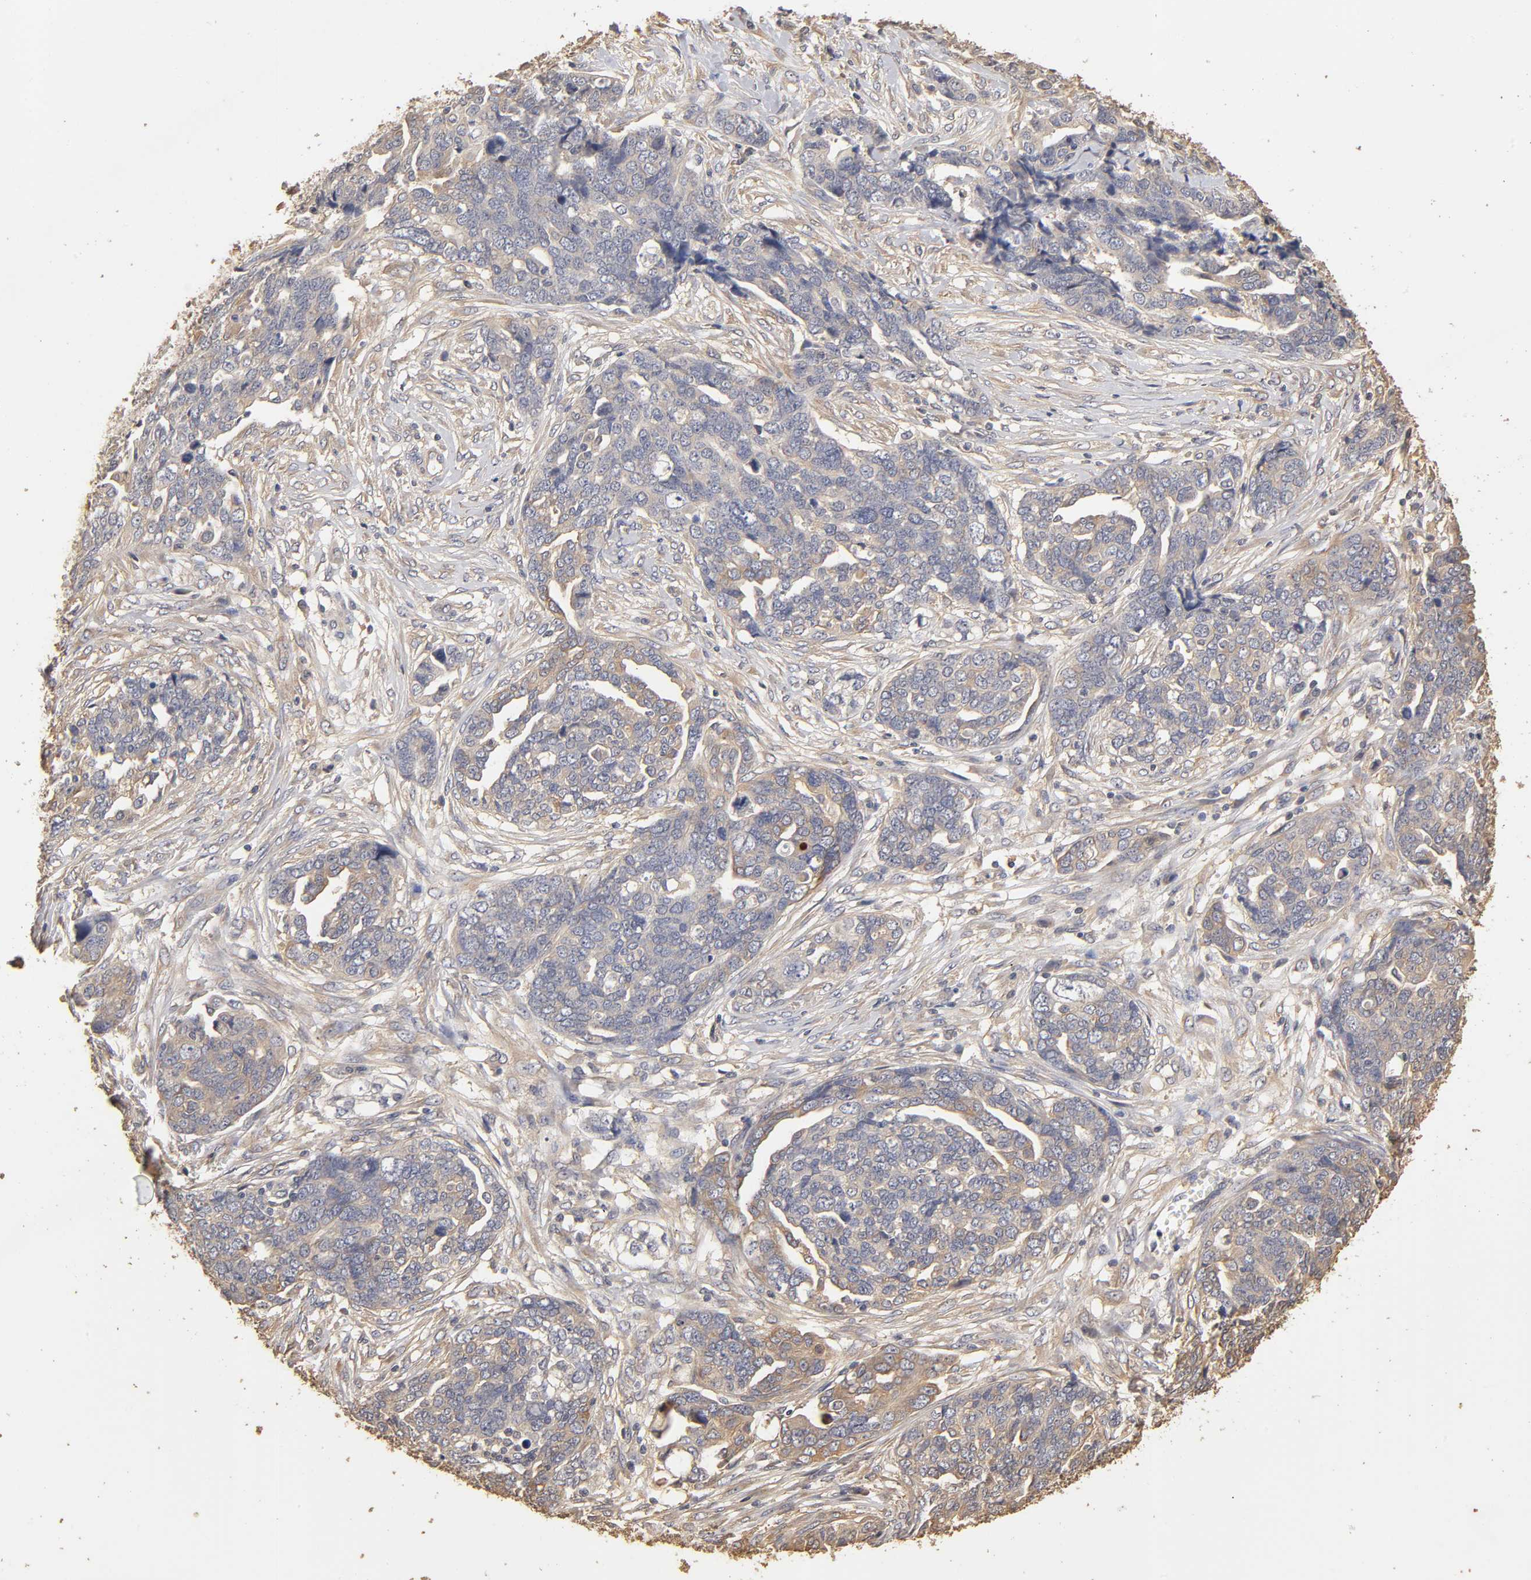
{"staining": {"intensity": "negative", "quantity": "none", "location": "none"}, "tissue": "ovarian cancer", "cell_type": "Tumor cells", "image_type": "cancer", "snomed": [{"axis": "morphology", "description": "Normal tissue, NOS"}, {"axis": "morphology", "description": "Cystadenocarcinoma, serous, NOS"}, {"axis": "topography", "description": "Fallopian tube"}, {"axis": "topography", "description": "Ovary"}], "caption": "A histopathology image of serous cystadenocarcinoma (ovarian) stained for a protein exhibits no brown staining in tumor cells.", "gene": "VSIG4", "patient": {"sex": "female", "age": 56}}